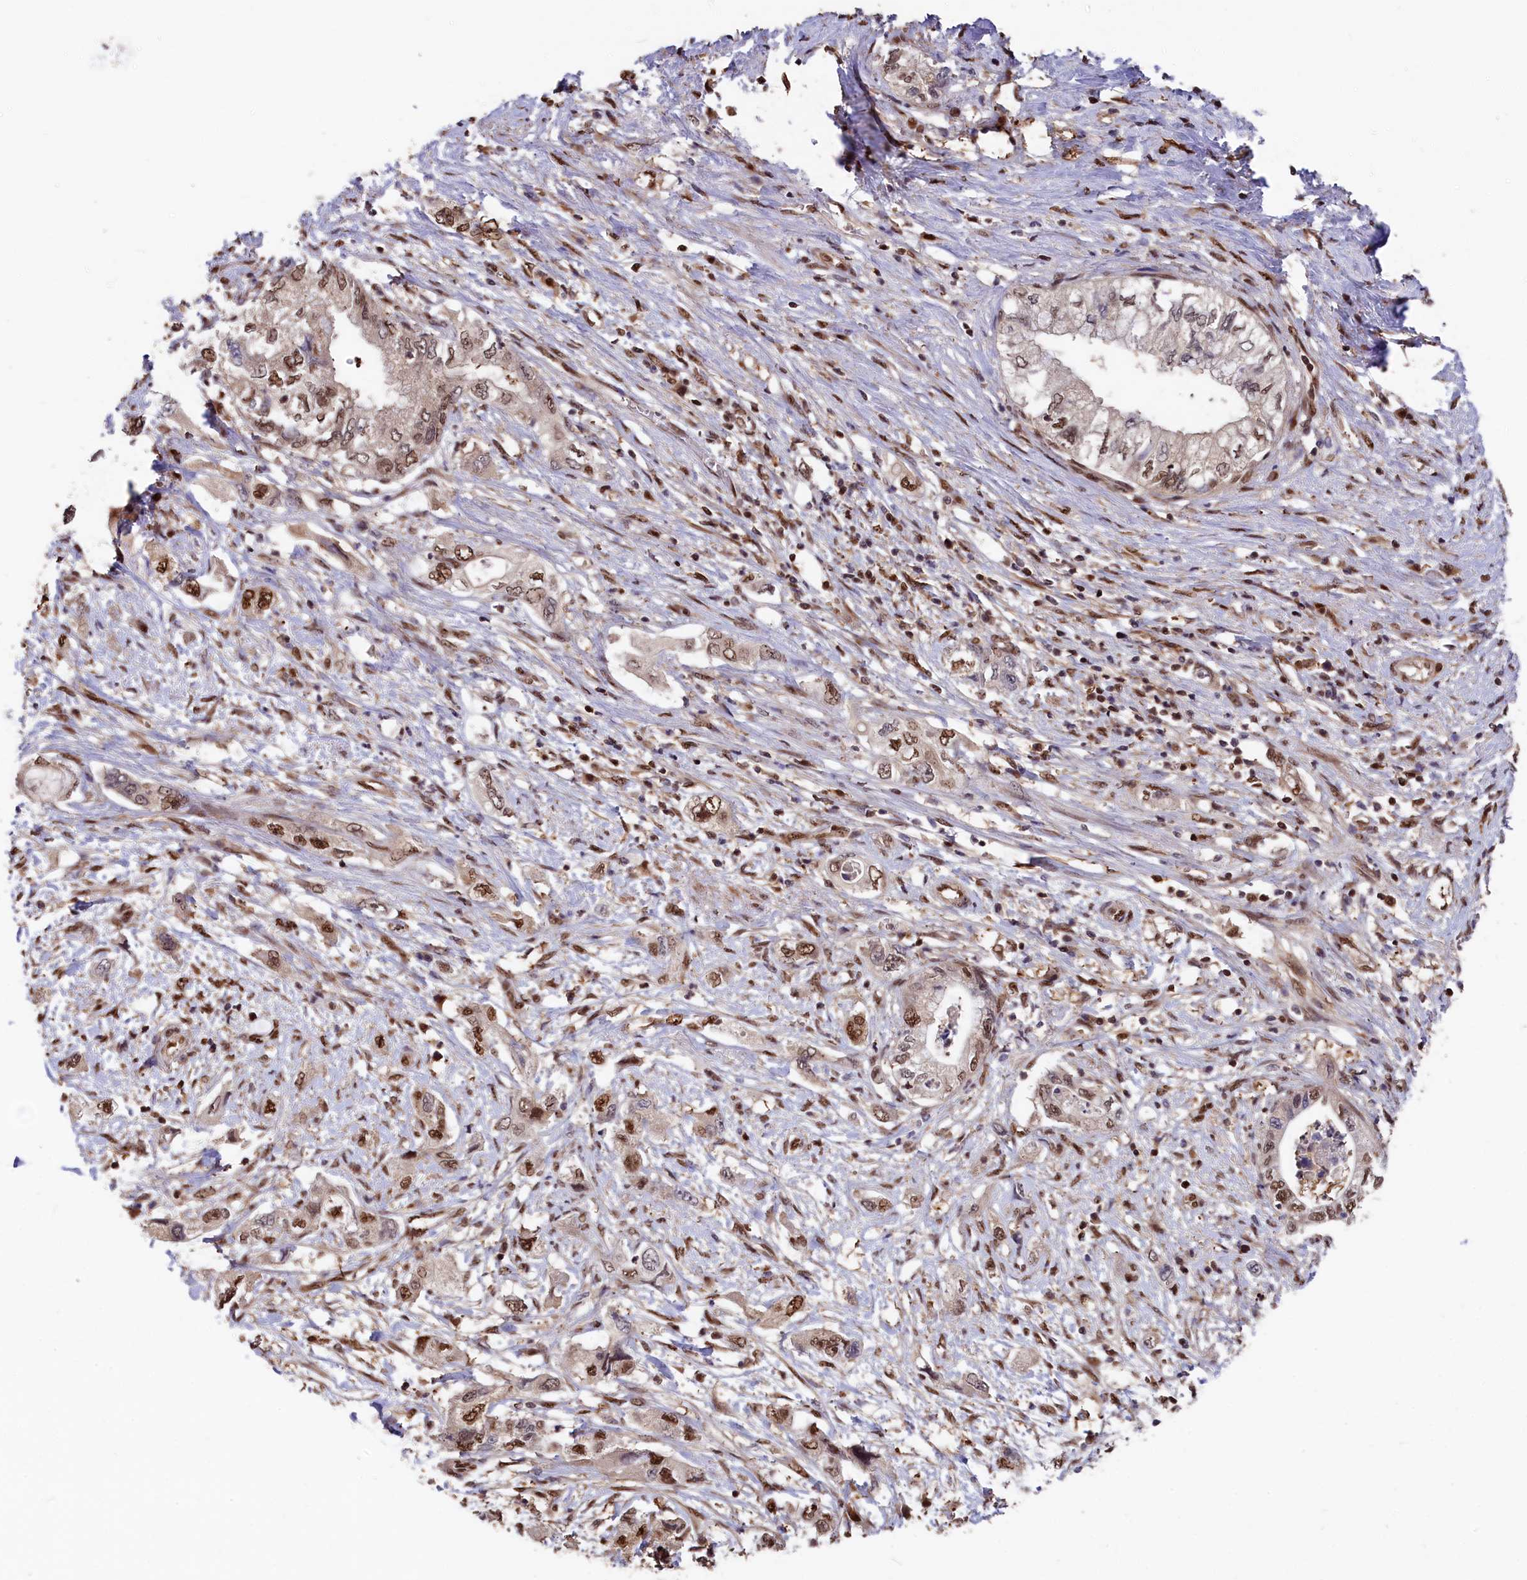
{"staining": {"intensity": "moderate", "quantity": "25%-75%", "location": "nuclear"}, "tissue": "pancreatic cancer", "cell_type": "Tumor cells", "image_type": "cancer", "snomed": [{"axis": "morphology", "description": "Adenocarcinoma, NOS"}, {"axis": "topography", "description": "Pancreas"}], "caption": "A brown stain shows moderate nuclear staining of a protein in pancreatic cancer (adenocarcinoma) tumor cells. The staining was performed using DAB (3,3'-diaminobenzidine), with brown indicating positive protein expression. Nuclei are stained blue with hematoxylin.", "gene": "ADRM1", "patient": {"sex": "female", "age": 73}}